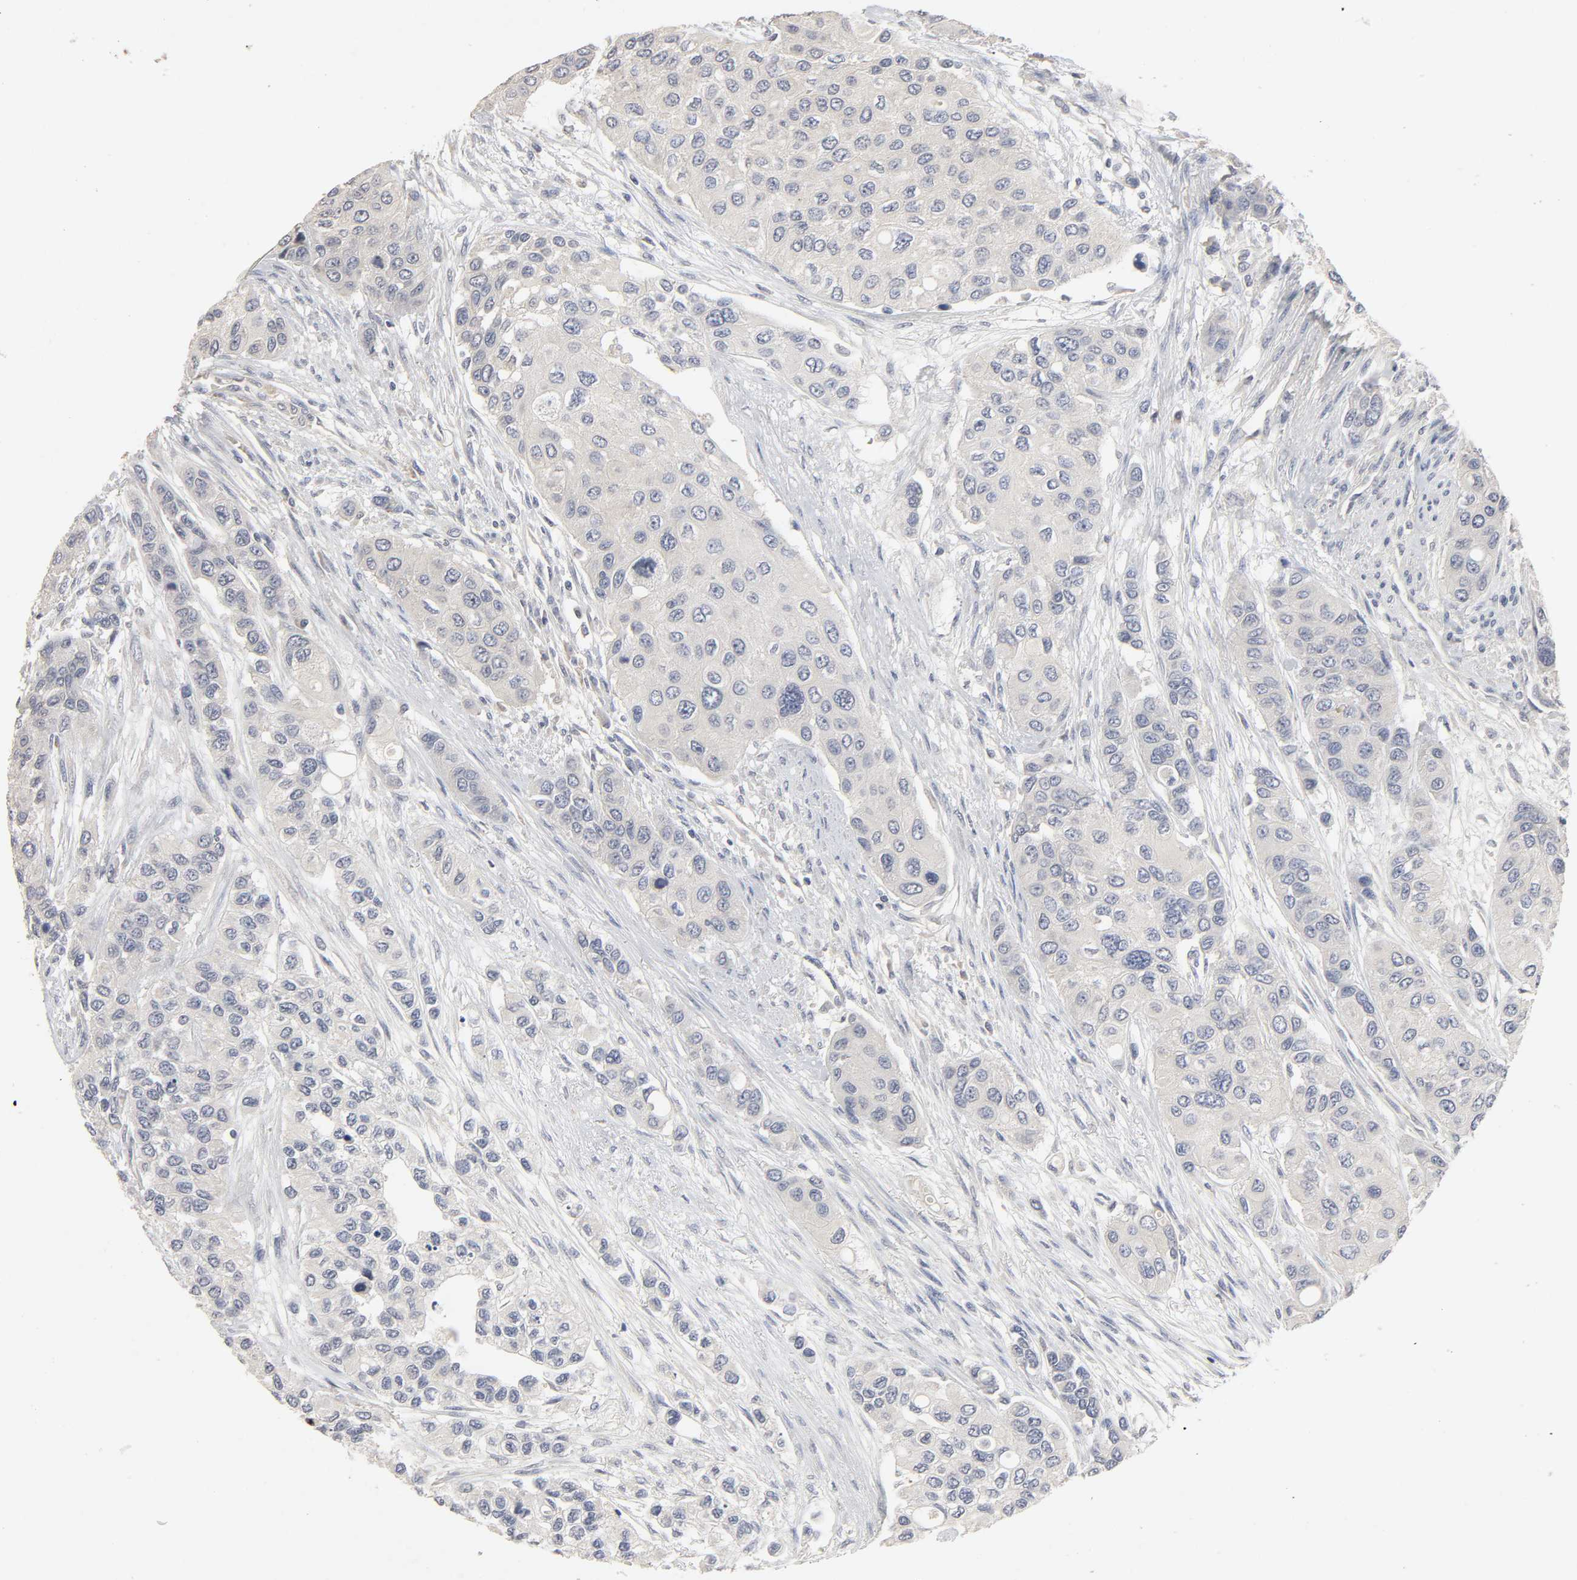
{"staining": {"intensity": "negative", "quantity": "none", "location": "none"}, "tissue": "urothelial cancer", "cell_type": "Tumor cells", "image_type": "cancer", "snomed": [{"axis": "morphology", "description": "Urothelial carcinoma, High grade"}, {"axis": "topography", "description": "Urinary bladder"}], "caption": "Immunohistochemistry (IHC) micrograph of neoplastic tissue: urothelial cancer stained with DAB (3,3'-diaminobenzidine) exhibits no significant protein expression in tumor cells. Nuclei are stained in blue.", "gene": "SLC10A2", "patient": {"sex": "female", "age": 56}}